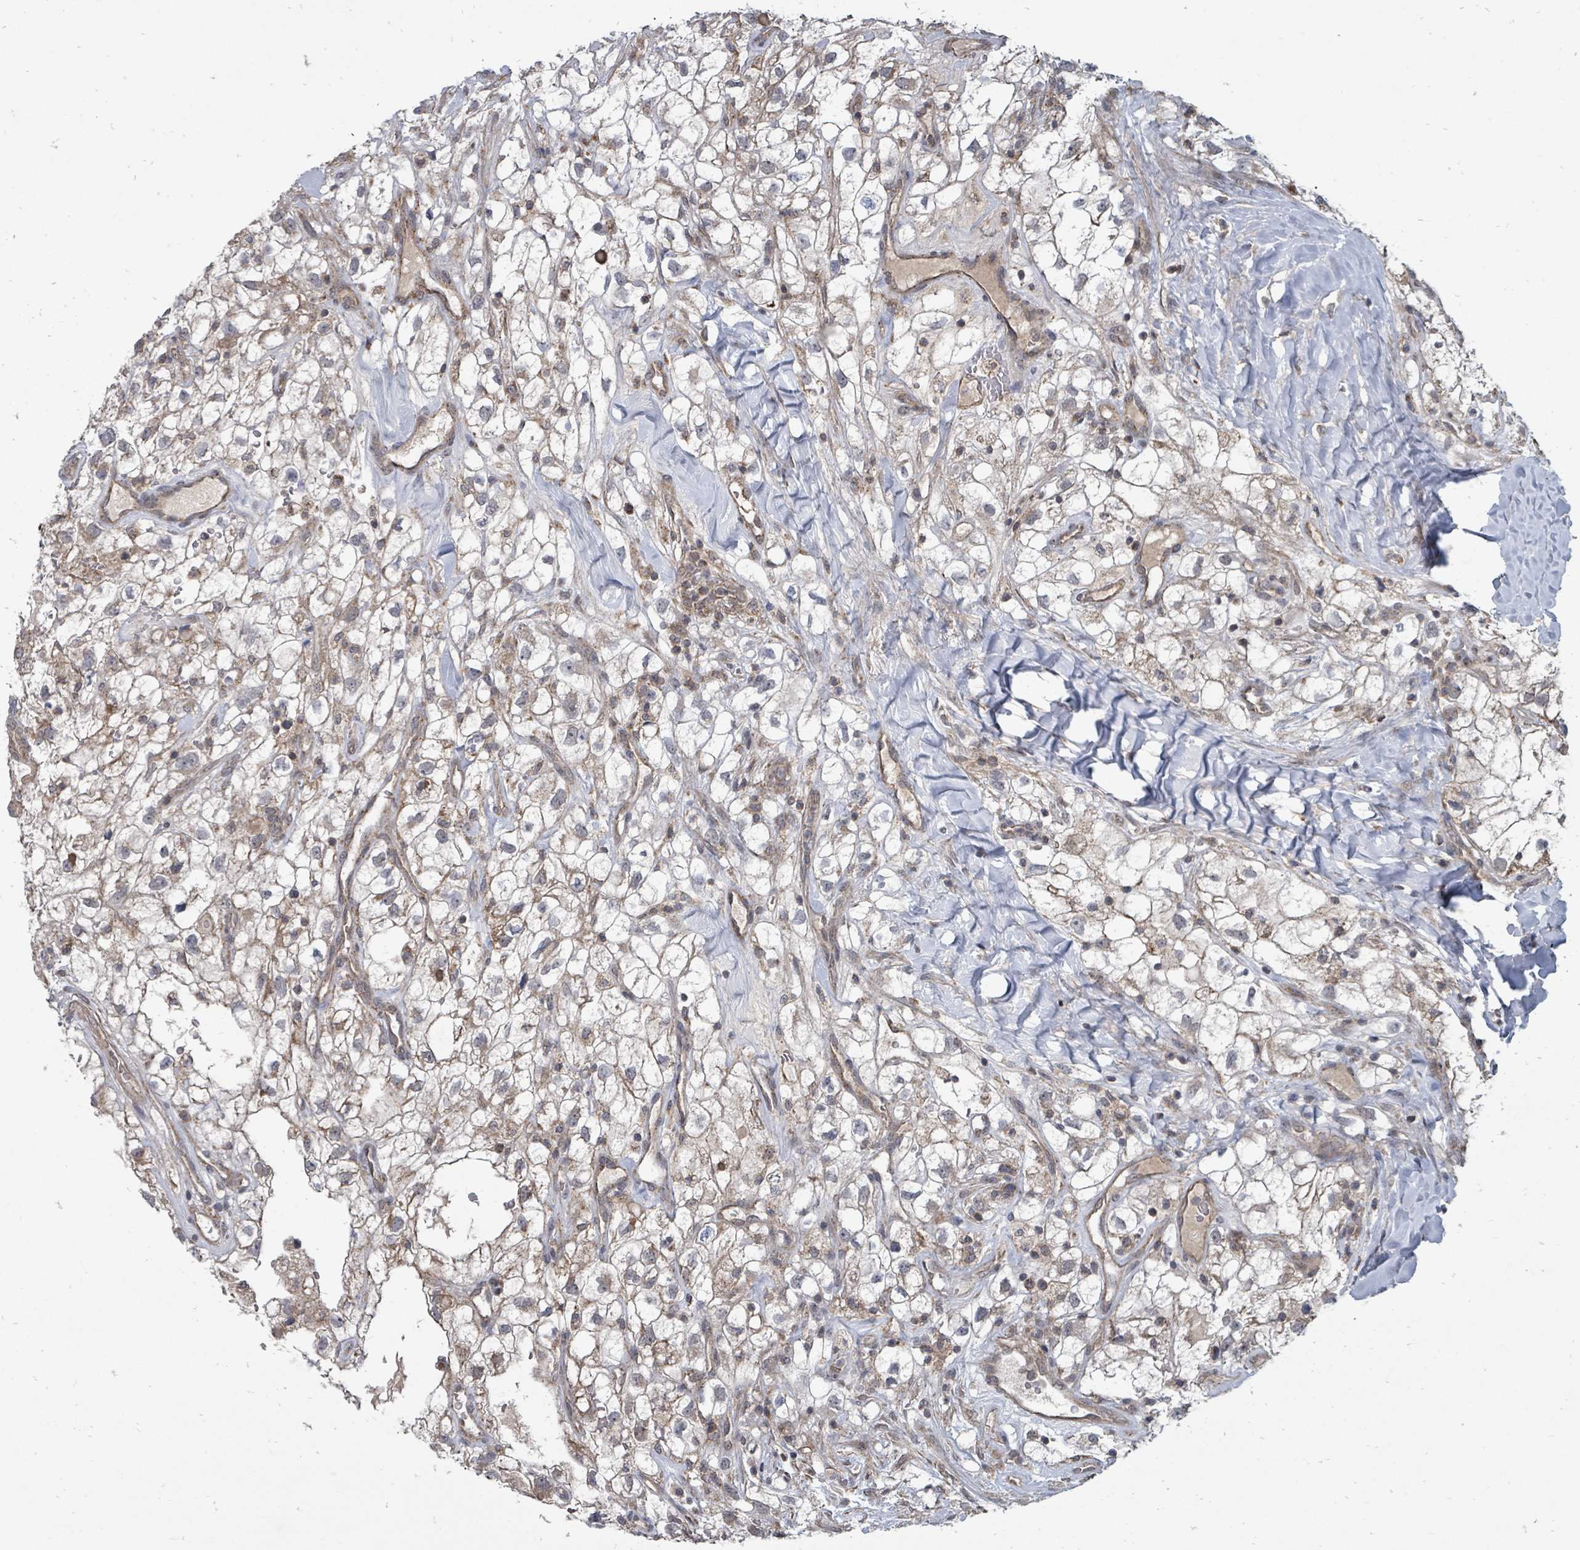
{"staining": {"intensity": "weak", "quantity": ">75%", "location": "cytoplasmic/membranous"}, "tissue": "renal cancer", "cell_type": "Tumor cells", "image_type": "cancer", "snomed": [{"axis": "morphology", "description": "Adenocarcinoma, NOS"}, {"axis": "topography", "description": "Kidney"}], "caption": "A brown stain shows weak cytoplasmic/membranous staining of a protein in human renal cancer (adenocarcinoma) tumor cells.", "gene": "MAGOHB", "patient": {"sex": "male", "age": 59}}